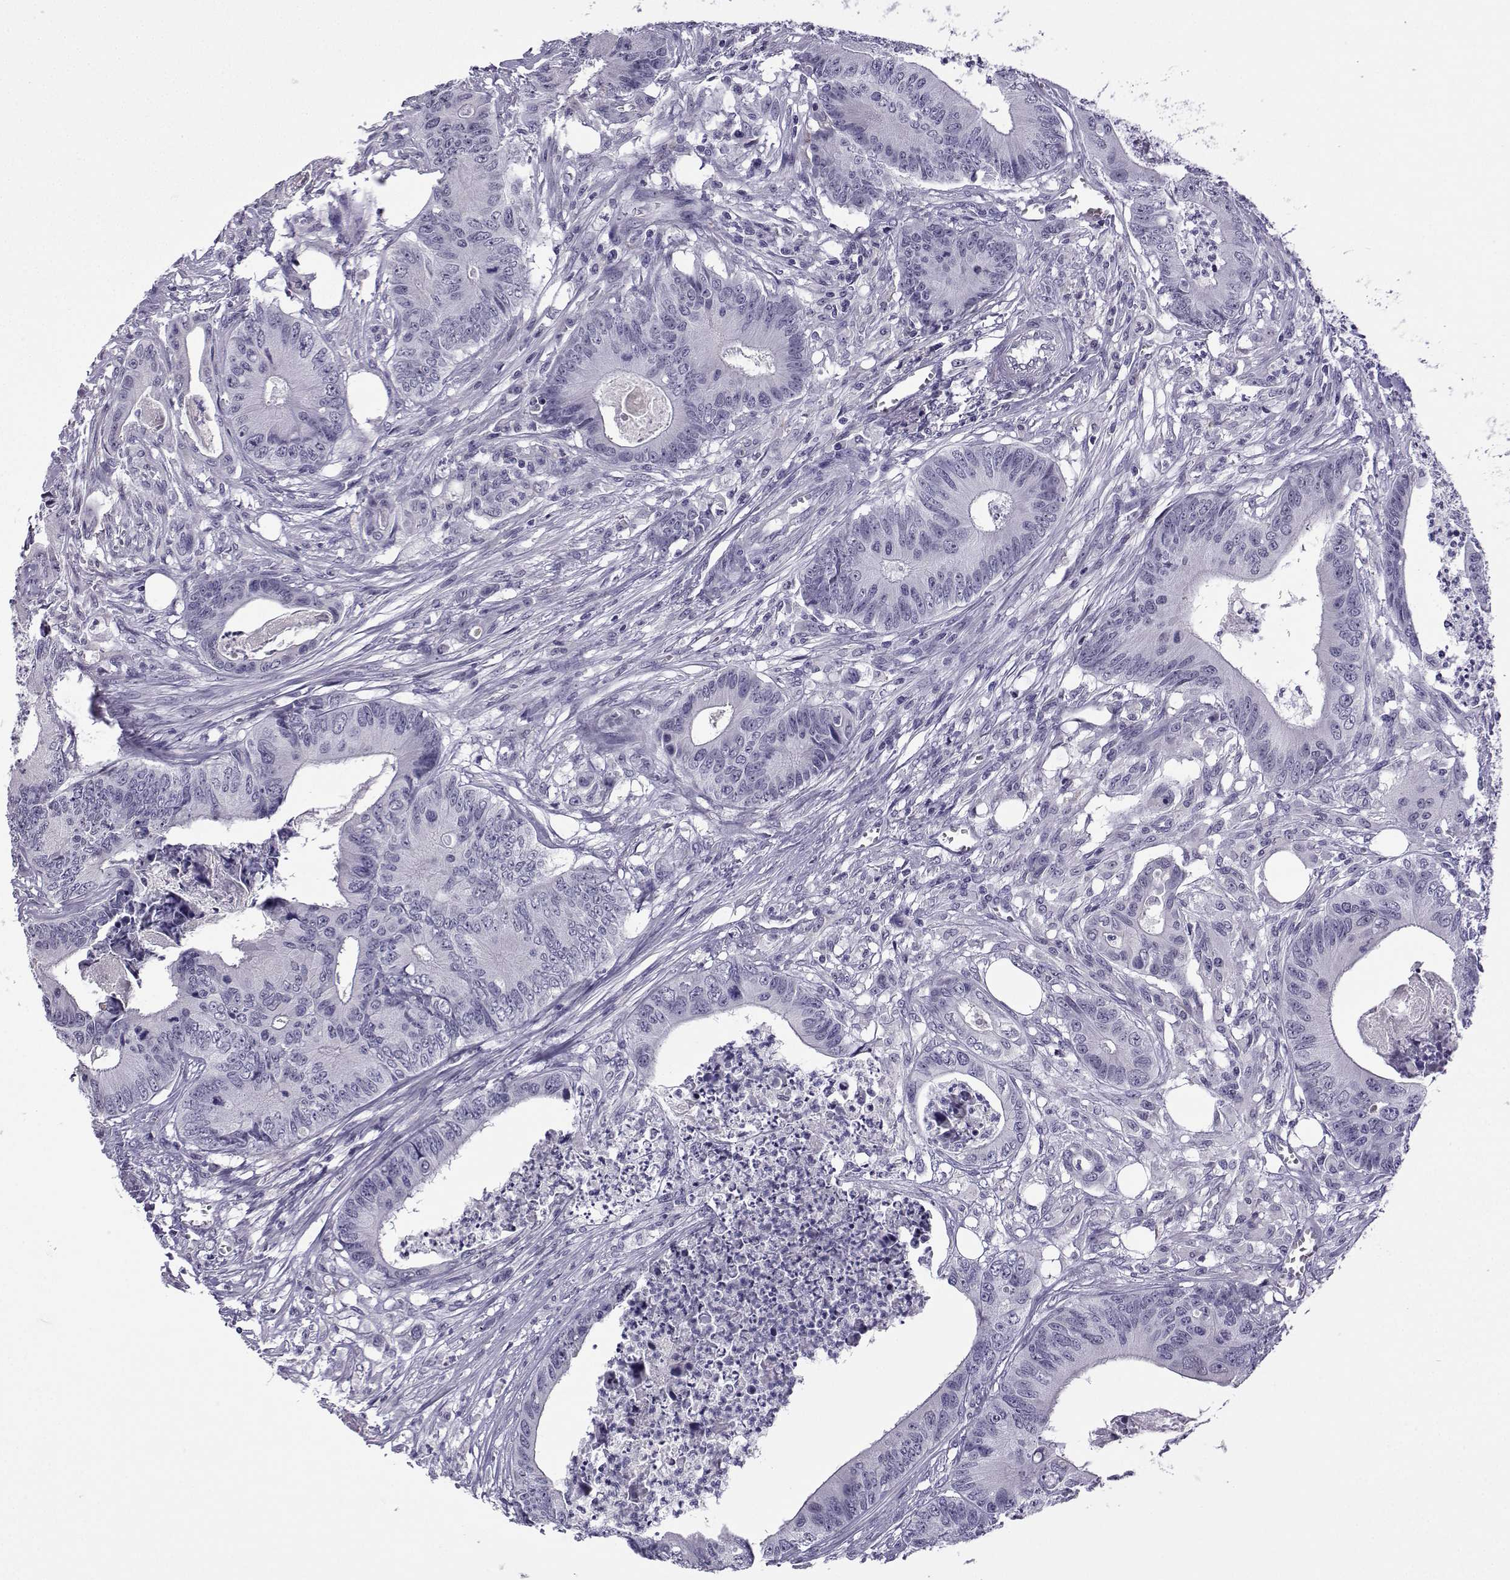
{"staining": {"intensity": "negative", "quantity": "none", "location": "none"}, "tissue": "colorectal cancer", "cell_type": "Tumor cells", "image_type": "cancer", "snomed": [{"axis": "morphology", "description": "Adenocarcinoma, NOS"}, {"axis": "topography", "description": "Colon"}], "caption": "This is an immunohistochemistry histopathology image of colorectal cancer. There is no staining in tumor cells.", "gene": "MRGBP", "patient": {"sex": "male", "age": 84}}